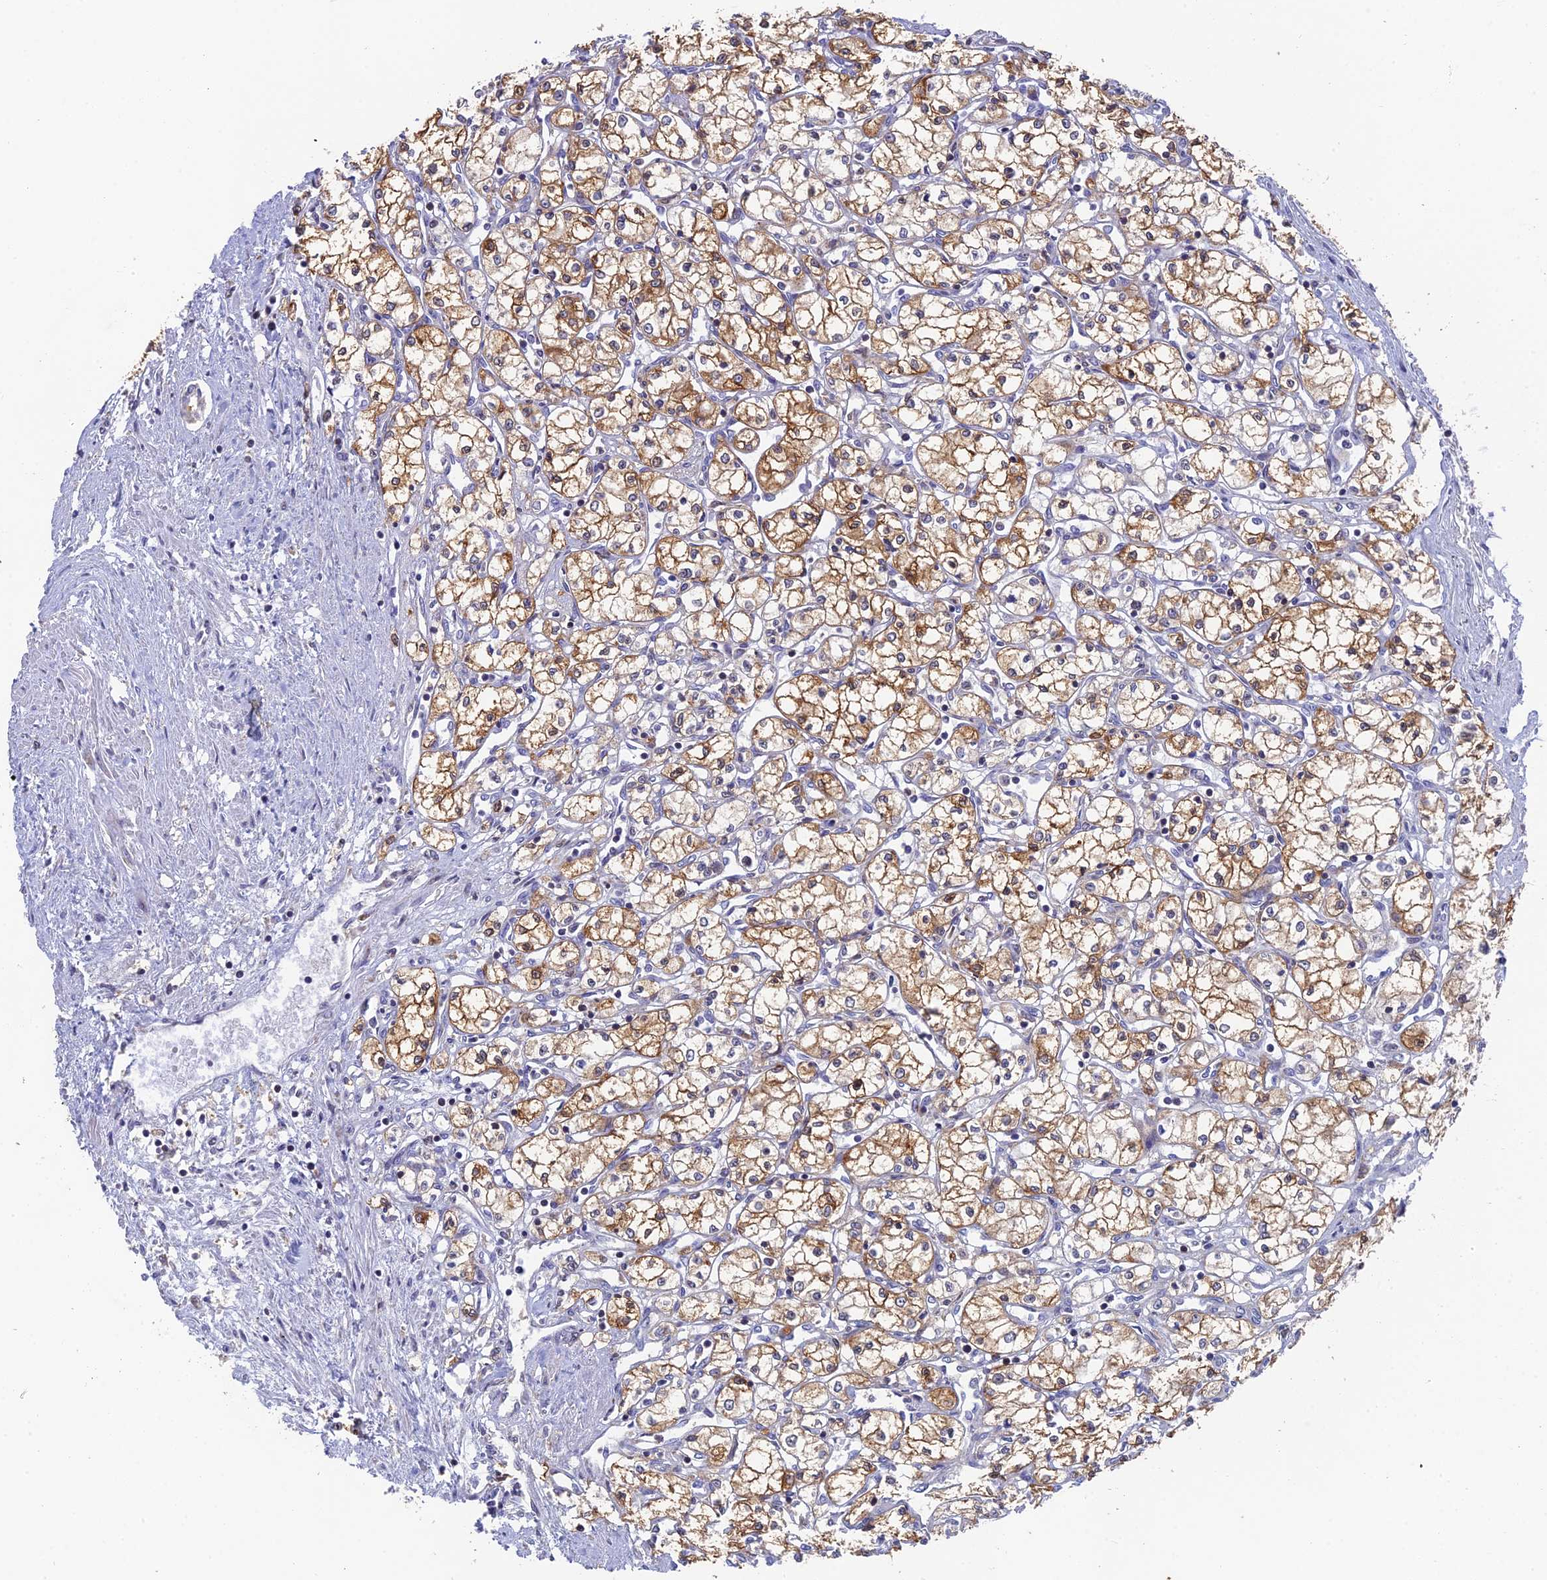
{"staining": {"intensity": "moderate", "quantity": ">75%", "location": "cytoplasmic/membranous"}, "tissue": "renal cancer", "cell_type": "Tumor cells", "image_type": "cancer", "snomed": [{"axis": "morphology", "description": "Adenocarcinoma, NOS"}, {"axis": "topography", "description": "Kidney"}], "caption": "A micrograph of renal cancer (adenocarcinoma) stained for a protein demonstrates moderate cytoplasmic/membranous brown staining in tumor cells.", "gene": "IPO5", "patient": {"sex": "male", "age": 59}}